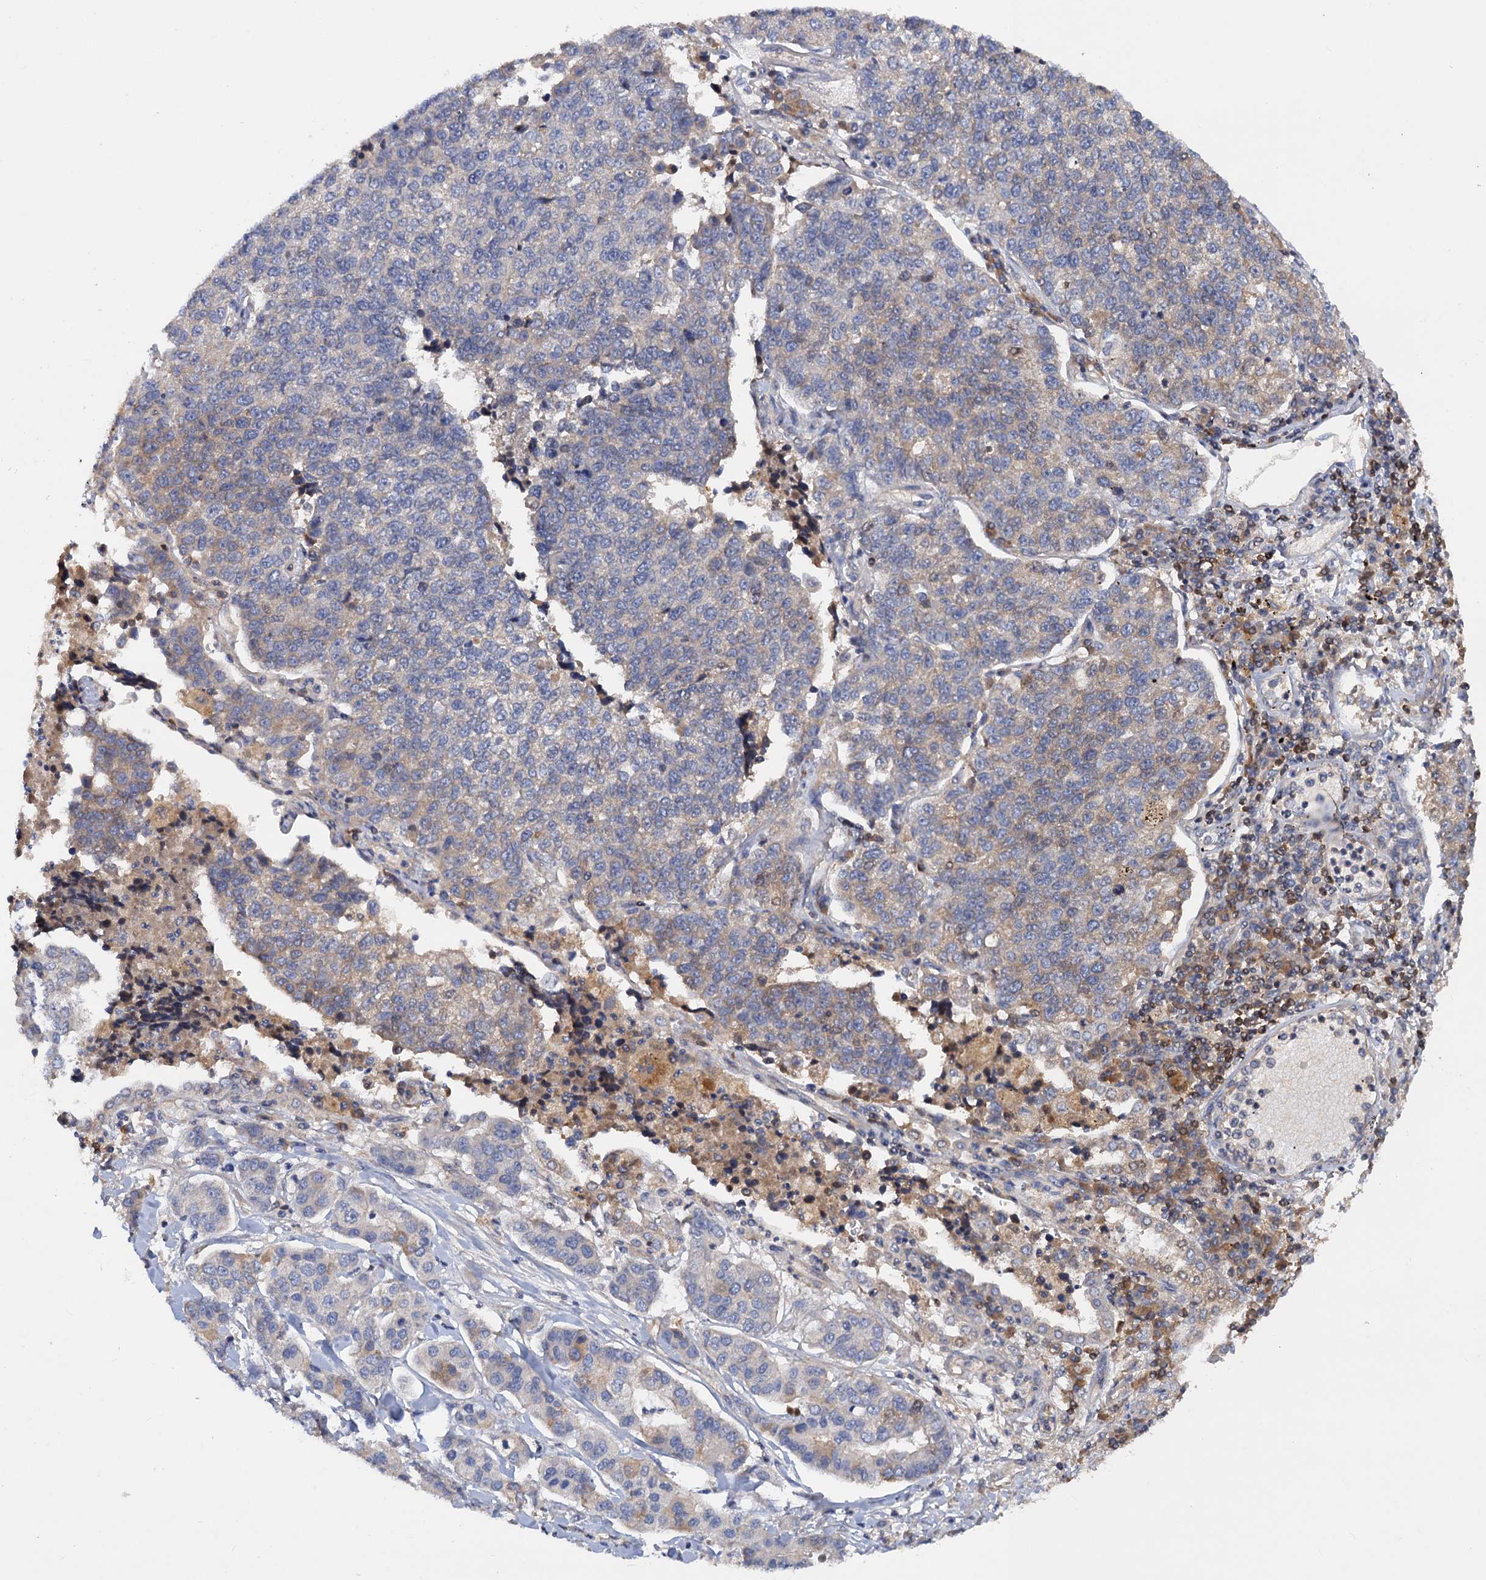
{"staining": {"intensity": "weak", "quantity": "<25%", "location": "cytoplasmic/membranous"}, "tissue": "lung cancer", "cell_type": "Tumor cells", "image_type": "cancer", "snomed": [{"axis": "morphology", "description": "Adenocarcinoma, NOS"}, {"axis": "topography", "description": "Lung"}], "caption": "Tumor cells show no significant expression in lung cancer (adenocarcinoma). The staining was performed using DAB to visualize the protein expression in brown, while the nuclei were stained in blue with hematoxylin (Magnification: 20x).", "gene": "DGKA", "patient": {"sex": "male", "age": 49}}